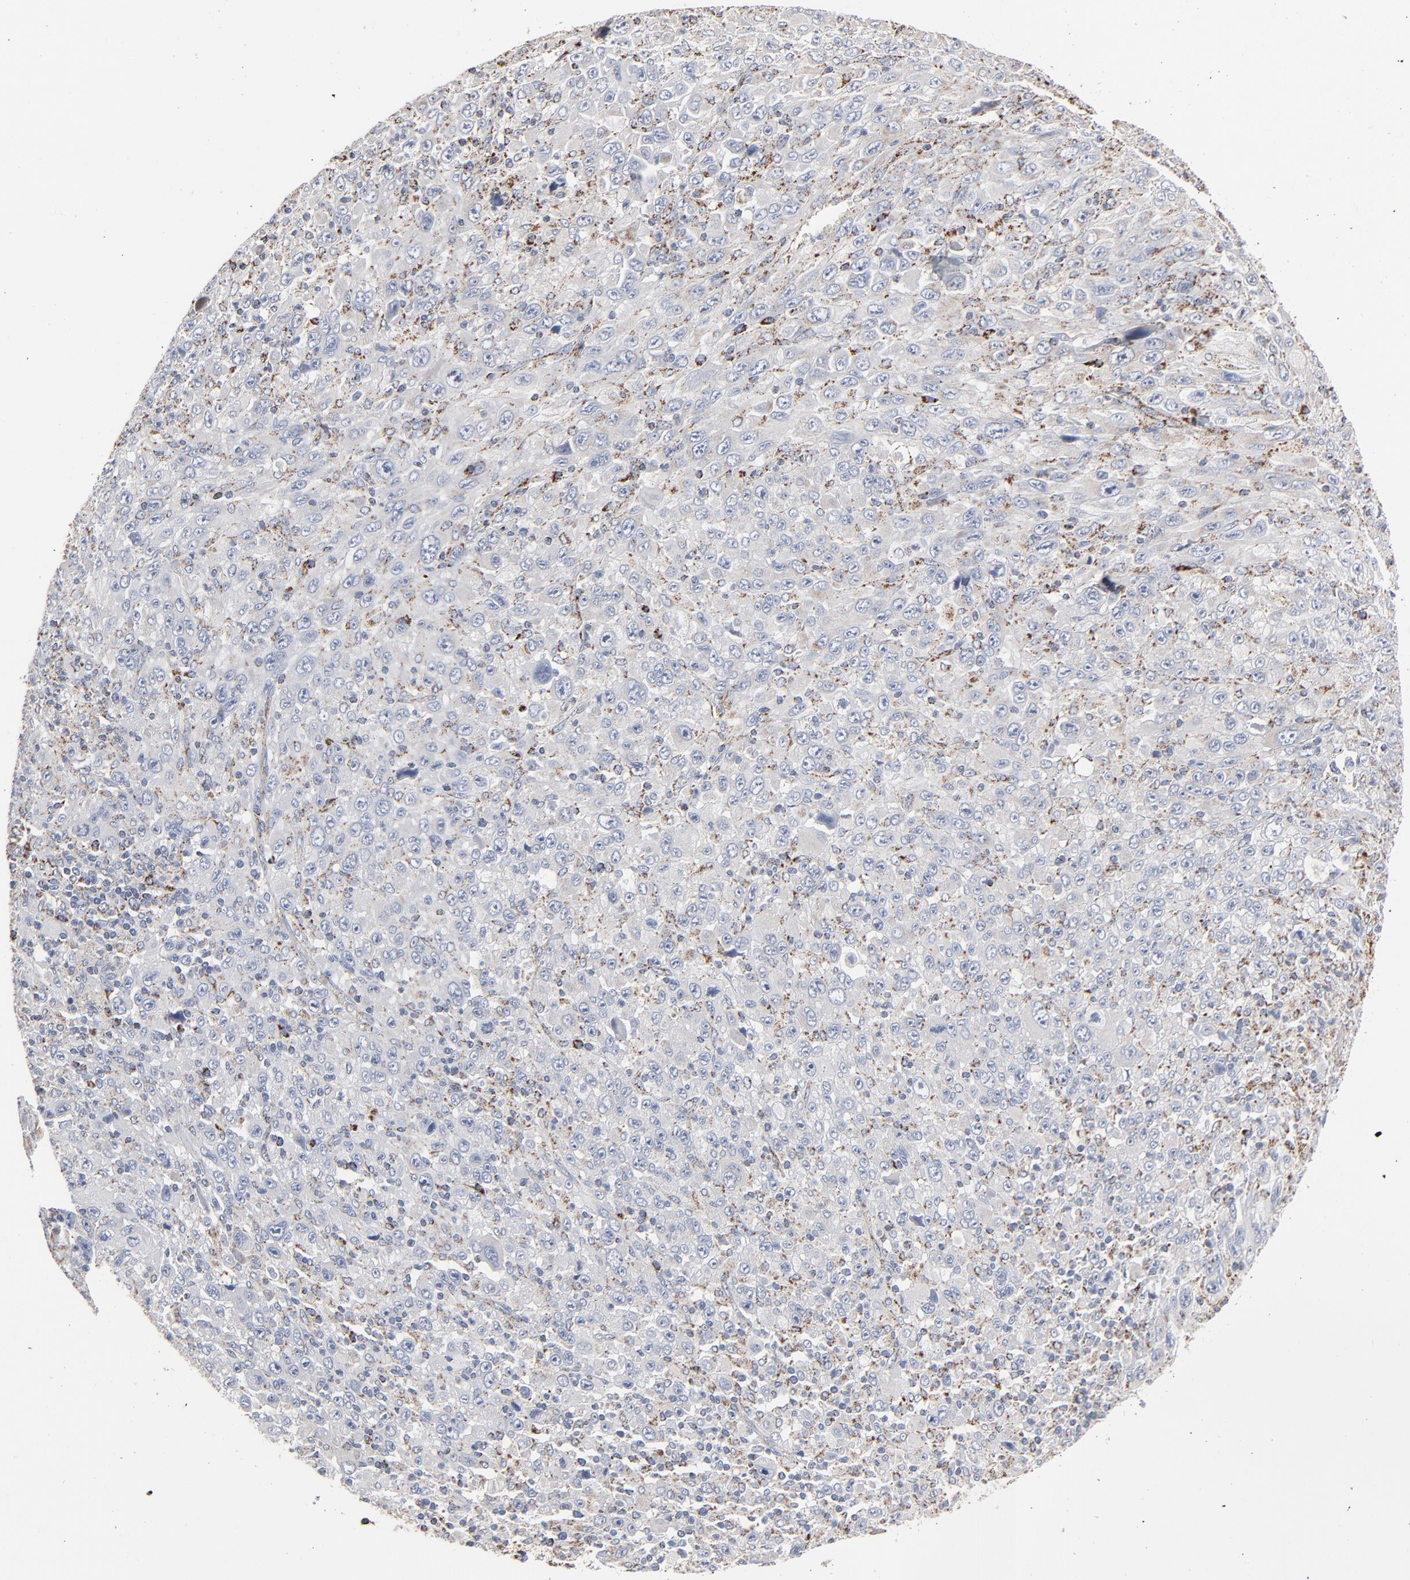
{"staining": {"intensity": "strong", "quantity": "<25%", "location": "cytoplasmic/membranous"}, "tissue": "melanoma", "cell_type": "Tumor cells", "image_type": "cancer", "snomed": [{"axis": "morphology", "description": "Malignant melanoma, Metastatic site"}, {"axis": "topography", "description": "Skin"}], "caption": "Human malignant melanoma (metastatic site) stained with a brown dye exhibits strong cytoplasmic/membranous positive staining in approximately <25% of tumor cells.", "gene": "UQCRC1", "patient": {"sex": "female", "age": 56}}